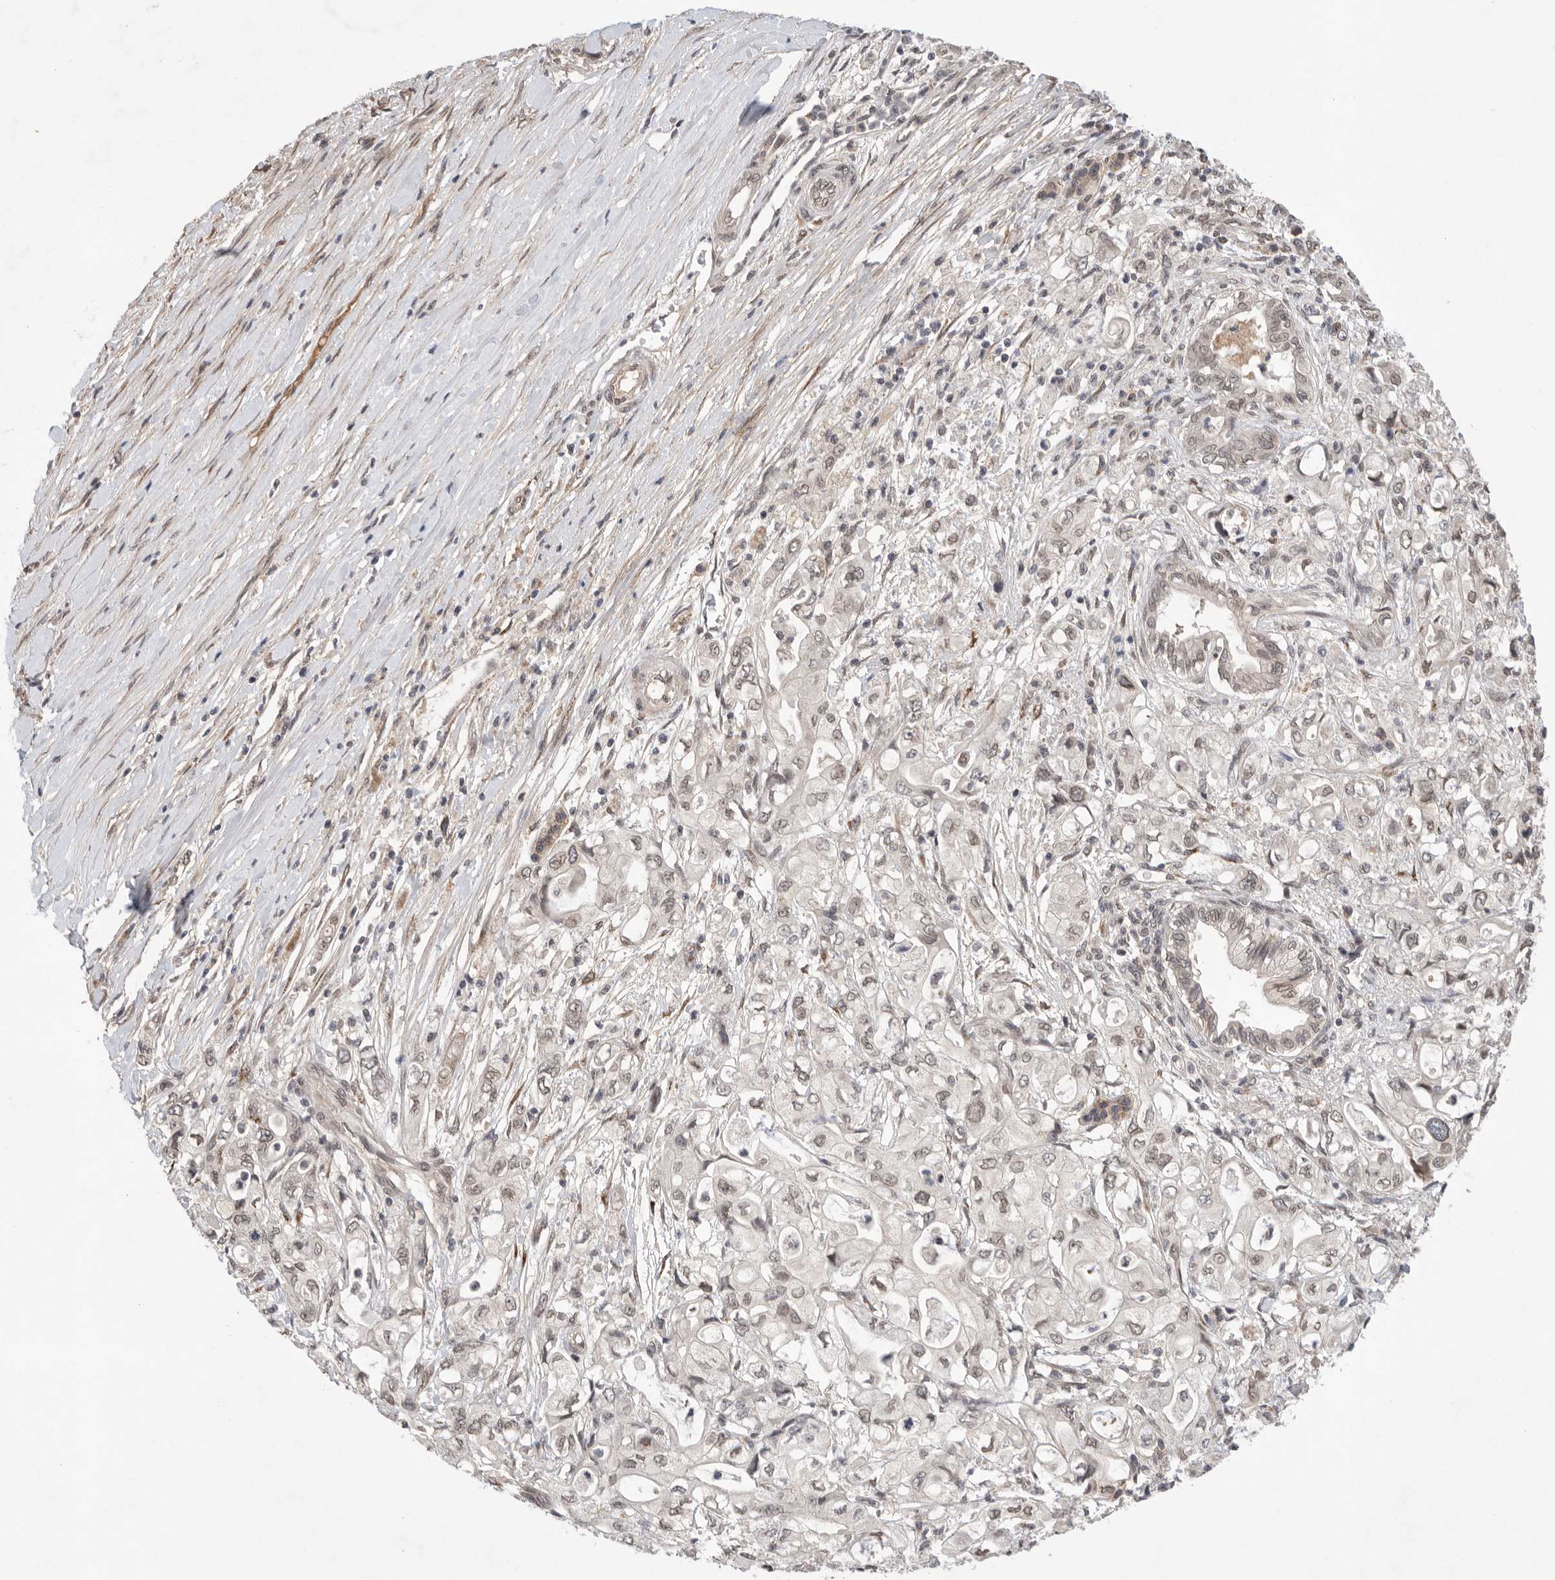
{"staining": {"intensity": "weak", "quantity": "<25%", "location": "nuclear"}, "tissue": "pancreatic cancer", "cell_type": "Tumor cells", "image_type": "cancer", "snomed": [{"axis": "morphology", "description": "Adenocarcinoma, NOS"}, {"axis": "topography", "description": "Pancreas"}], "caption": "Image shows no significant protein staining in tumor cells of pancreatic cancer (adenocarcinoma).", "gene": "LEMD3", "patient": {"sex": "male", "age": 79}}